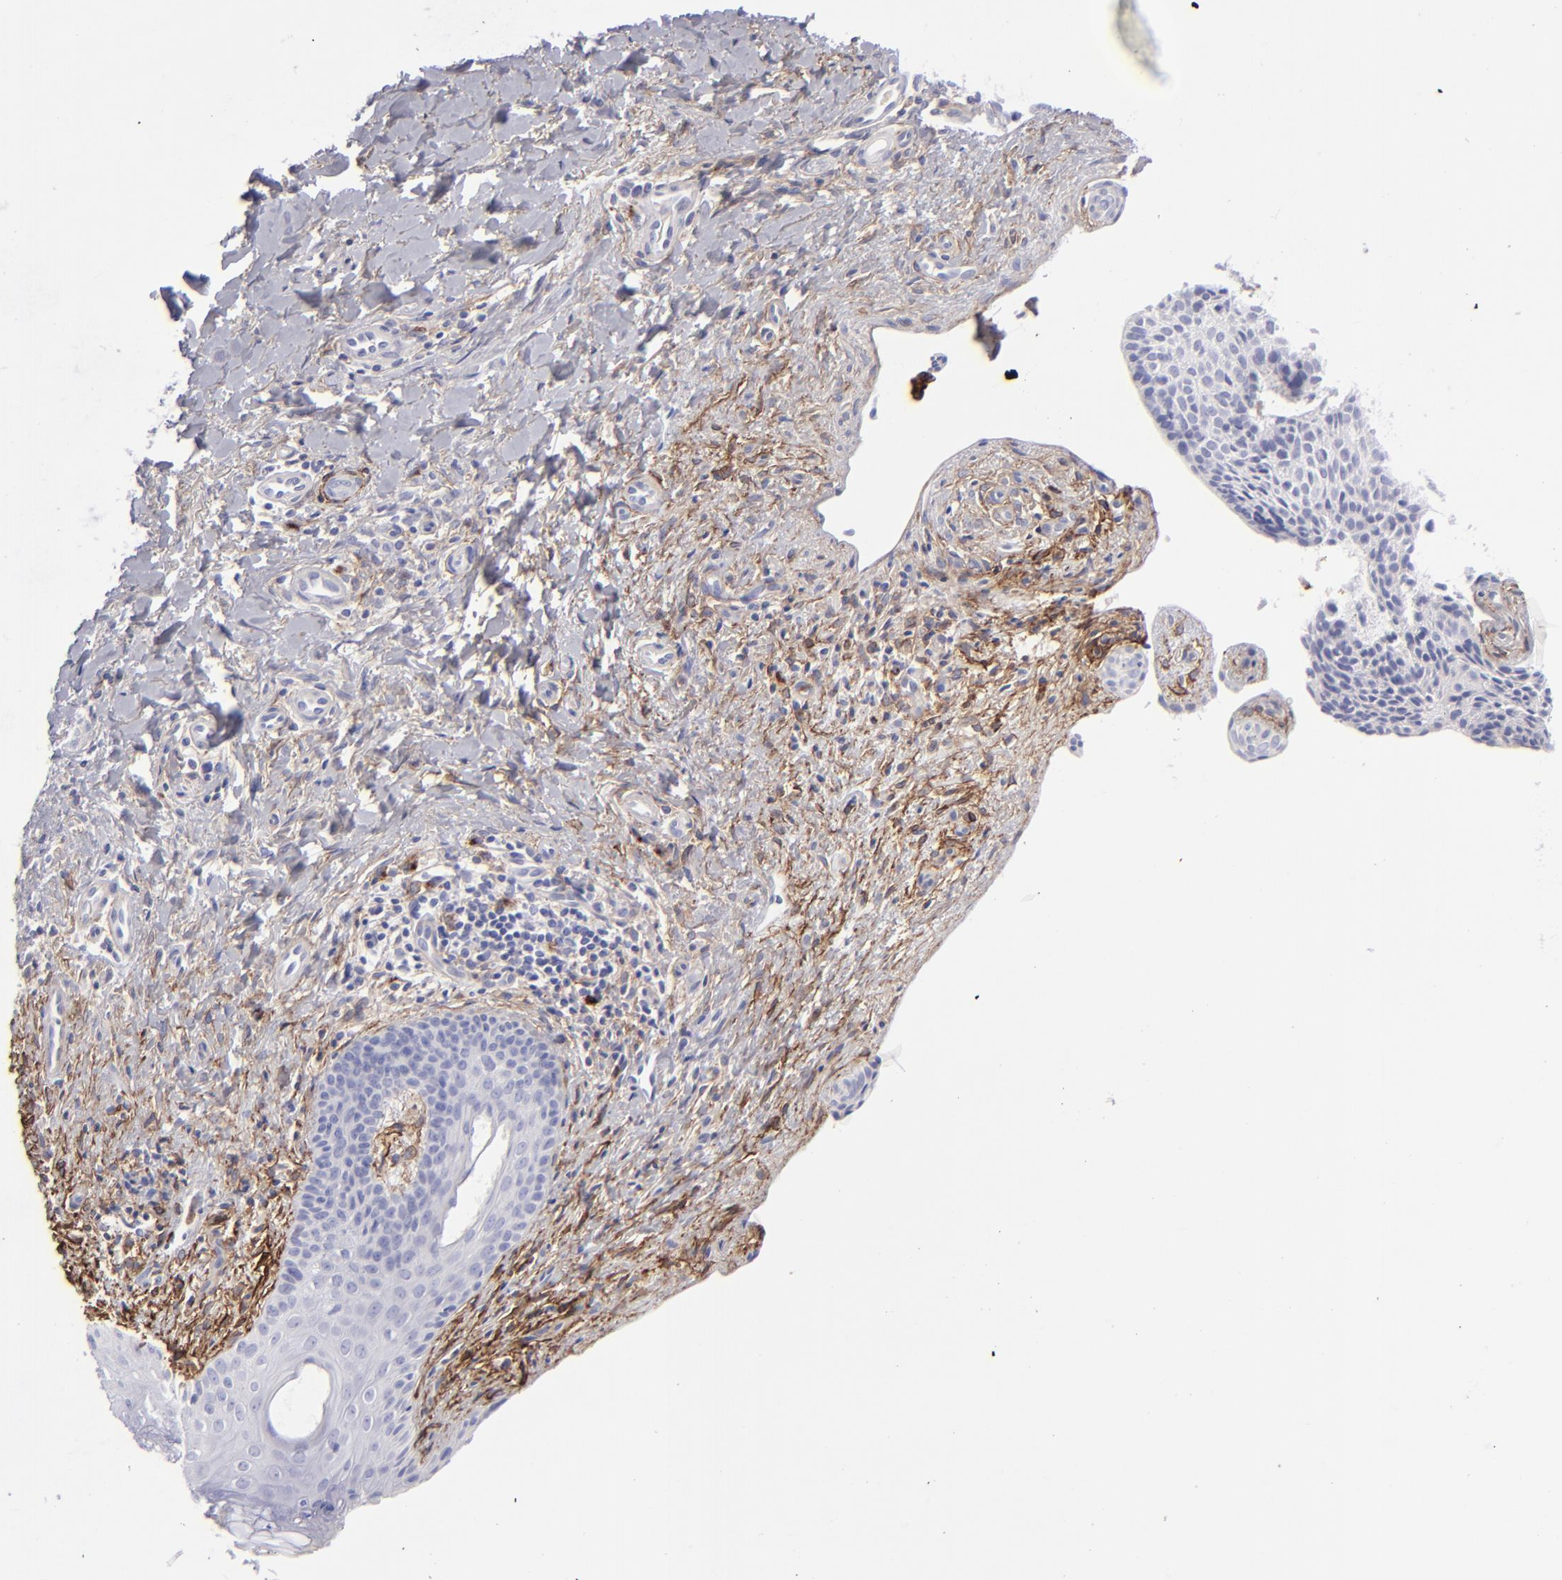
{"staining": {"intensity": "negative", "quantity": "none", "location": "none"}, "tissue": "skin cancer", "cell_type": "Tumor cells", "image_type": "cancer", "snomed": [{"axis": "morphology", "description": "Basal cell carcinoma"}, {"axis": "topography", "description": "Skin"}], "caption": "Immunohistochemistry (IHC) histopathology image of human skin cancer (basal cell carcinoma) stained for a protein (brown), which displays no staining in tumor cells. The staining is performed using DAB brown chromogen with nuclei counter-stained in using hematoxylin.", "gene": "ANPEP", "patient": {"sex": "female", "age": 78}}